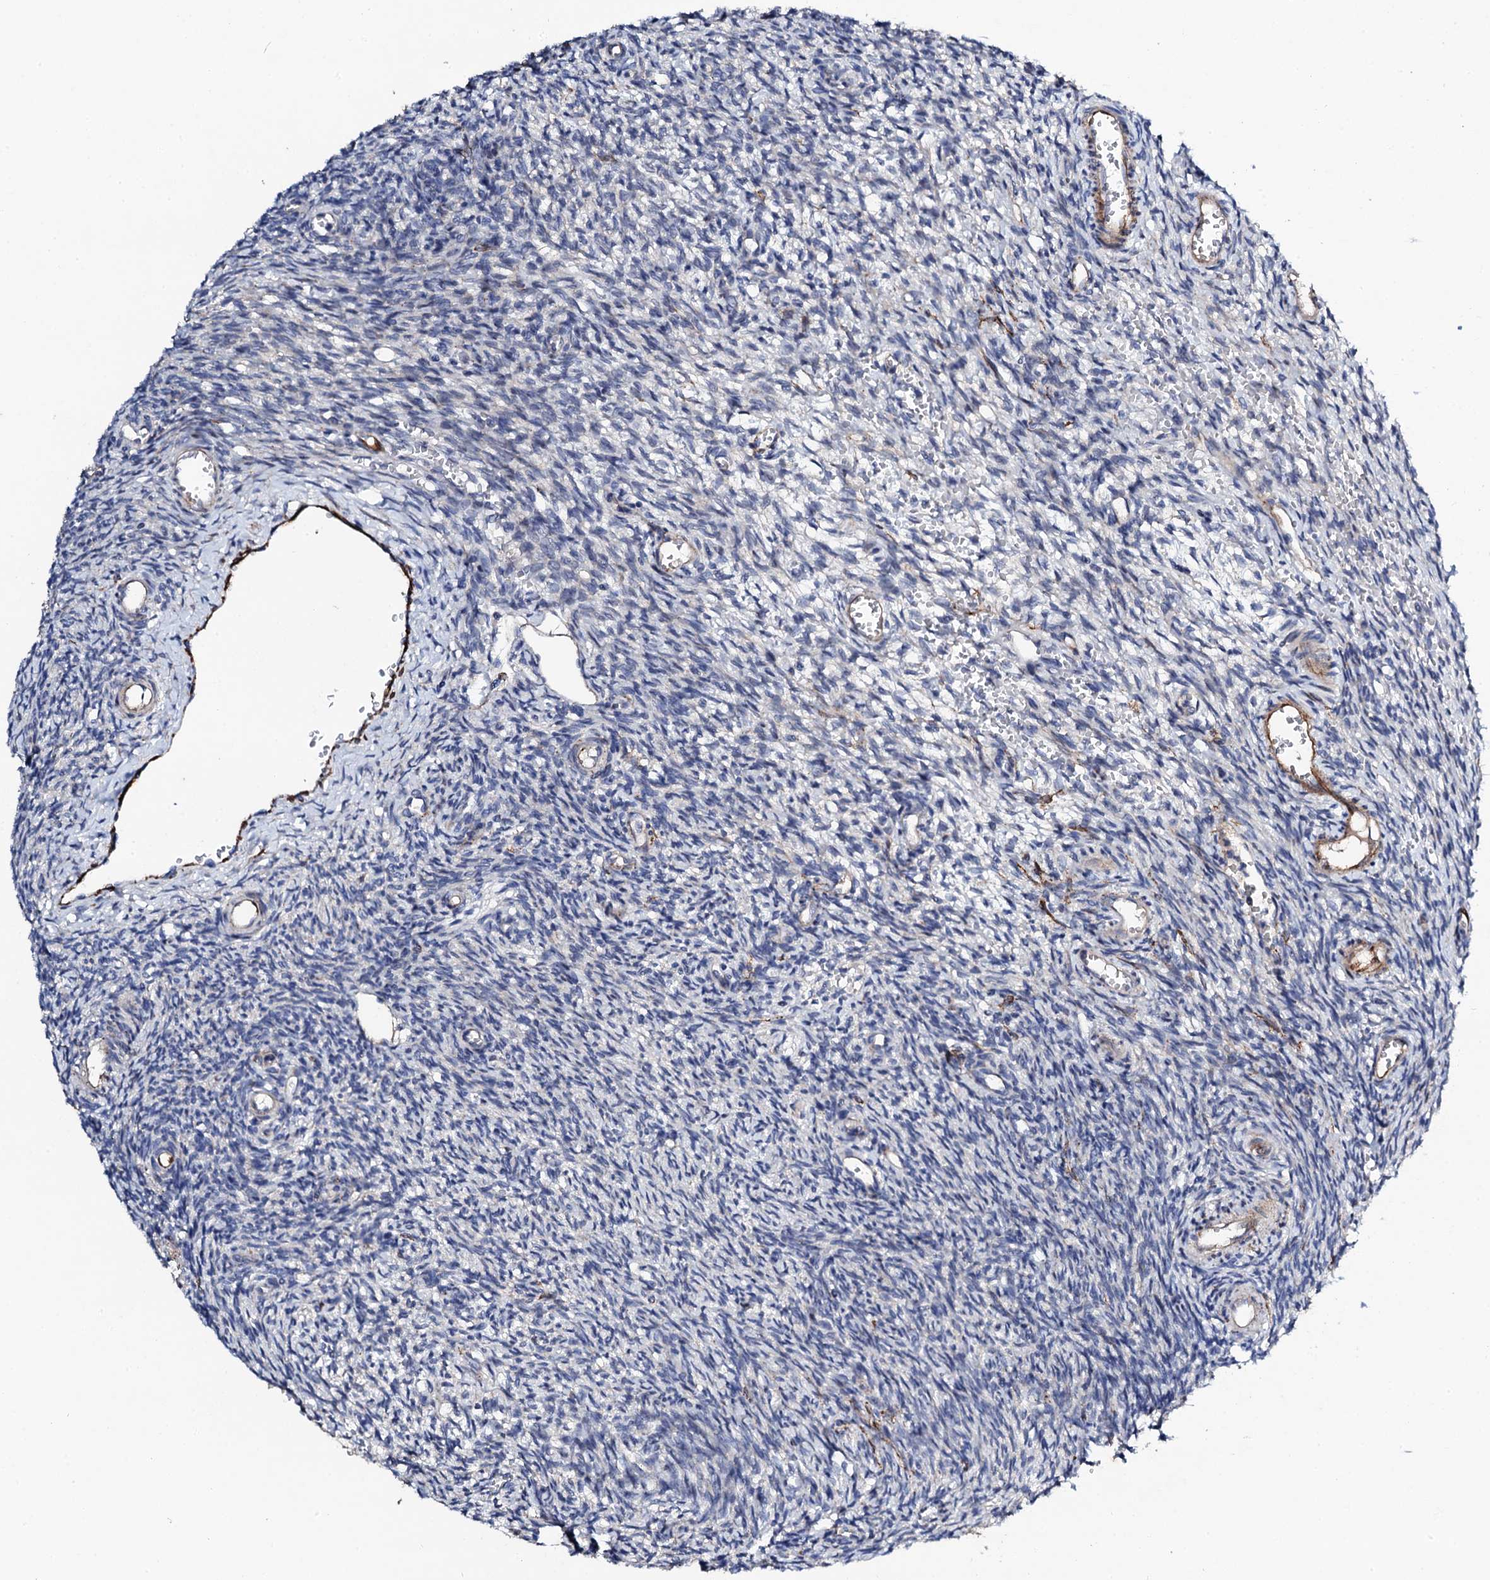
{"staining": {"intensity": "negative", "quantity": "none", "location": "none"}, "tissue": "ovary", "cell_type": "Ovarian stroma cells", "image_type": "normal", "snomed": [{"axis": "morphology", "description": "Normal tissue, NOS"}, {"axis": "topography", "description": "Ovary"}], "caption": "This micrograph is of normal ovary stained with IHC to label a protein in brown with the nuclei are counter-stained blue. There is no staining in ovarian stroma cells. (DAB (3,3'-diaminobenzidine) IHC with hematoxylin counter stain).", "gene": "DBX1", "patient": {"sex": "female", "age": 39}}